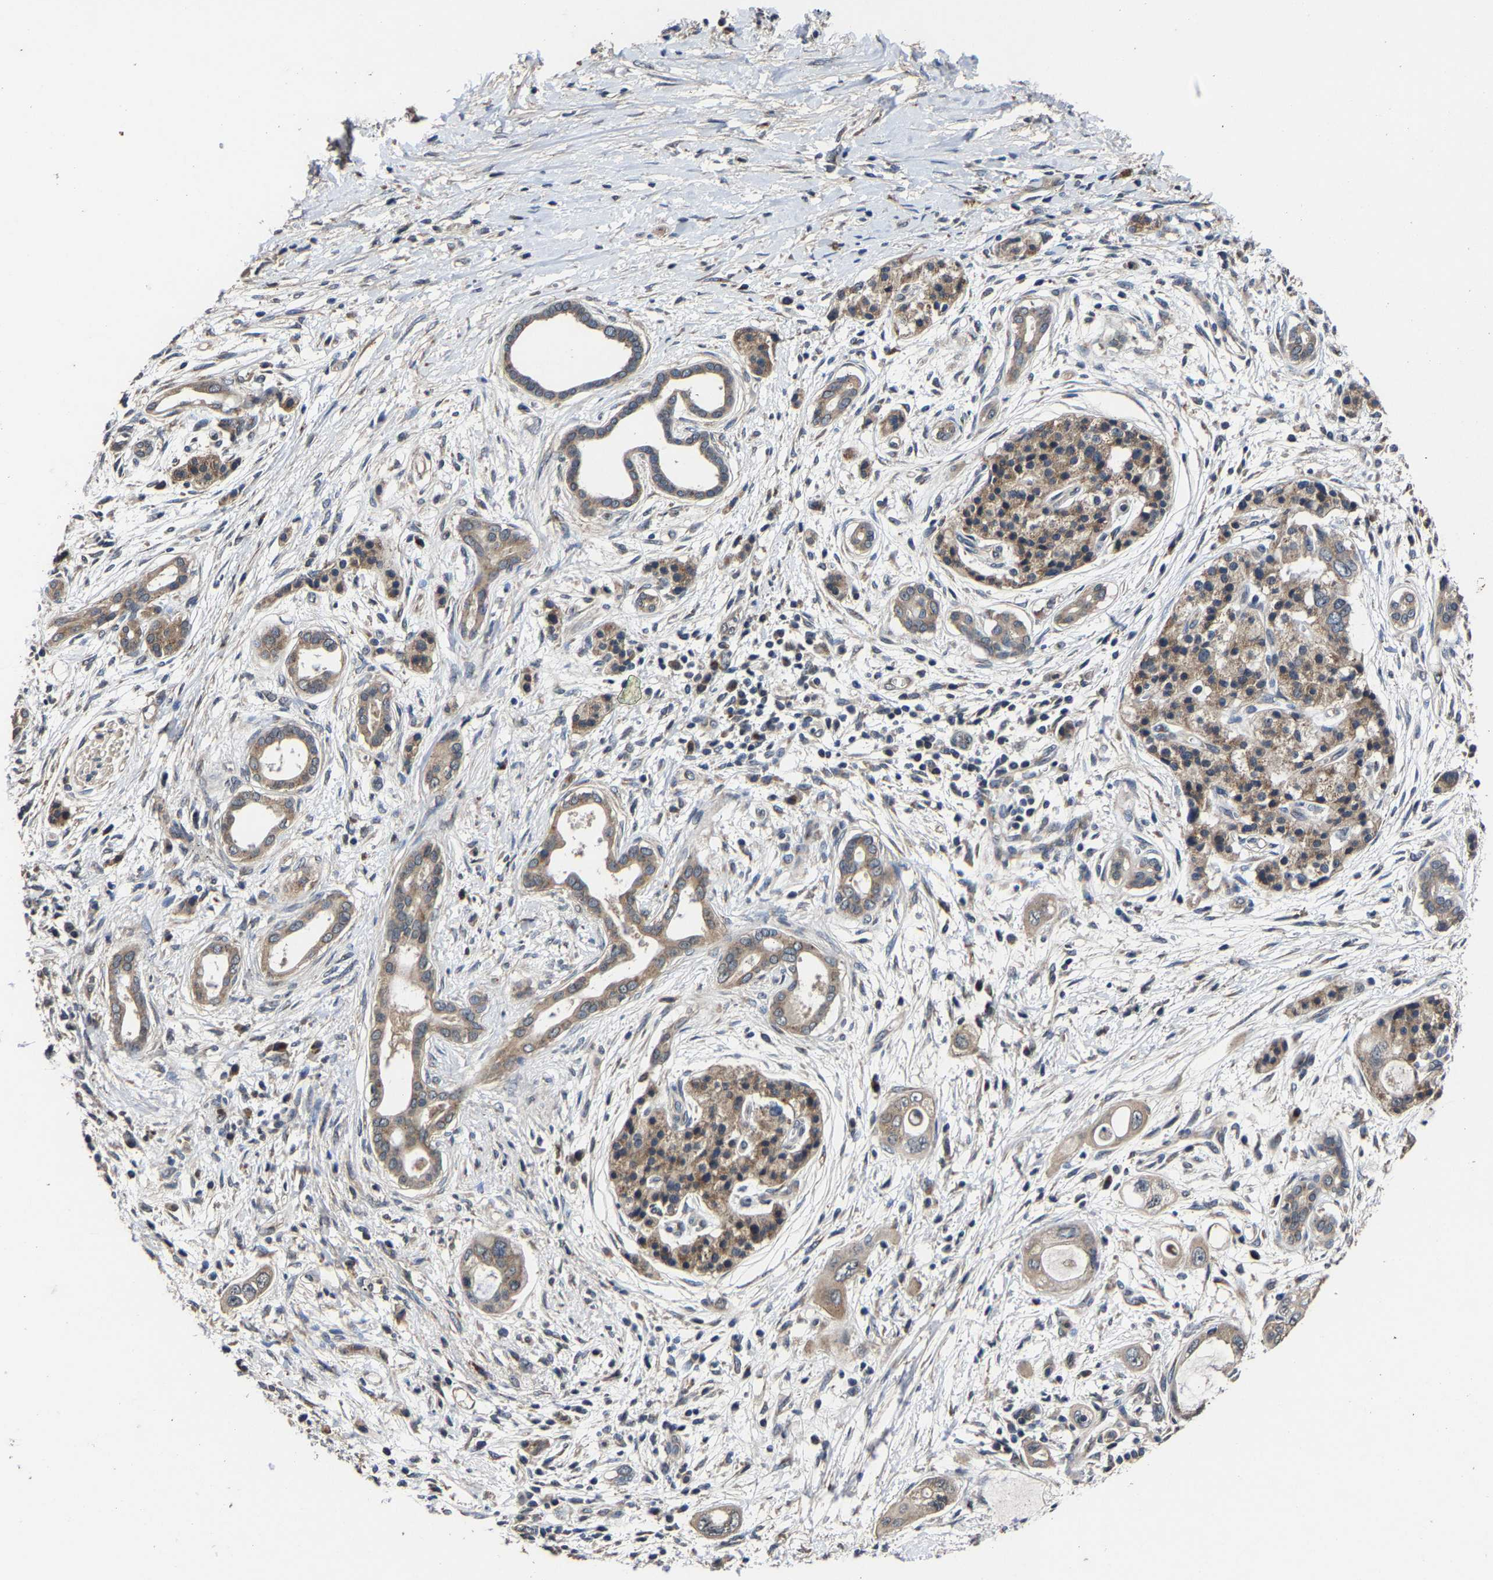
{"staining": {"intensity": "weak", "quantity": ">75%", "location": "cytoplasmic/membranous"}, "tissue": "pancreatic cancer", "cell_type": "Tumor cells", "image_type": "cancer", "snomed": [{"axis": "morphology", "description": "Adenocarcinoma, NOS"}, {"axis": "topography", "description": "Pancreas"}], "caption": "IHC photomicrograph of human pancreatic cancer stained for a protein (brown), which demonstrates low levels of weak cytoplasmic/membranous expression in approximately >75% of tumor cells.", "gene": "EBAG9", "patient": {"sex": "male", "age": 59}}